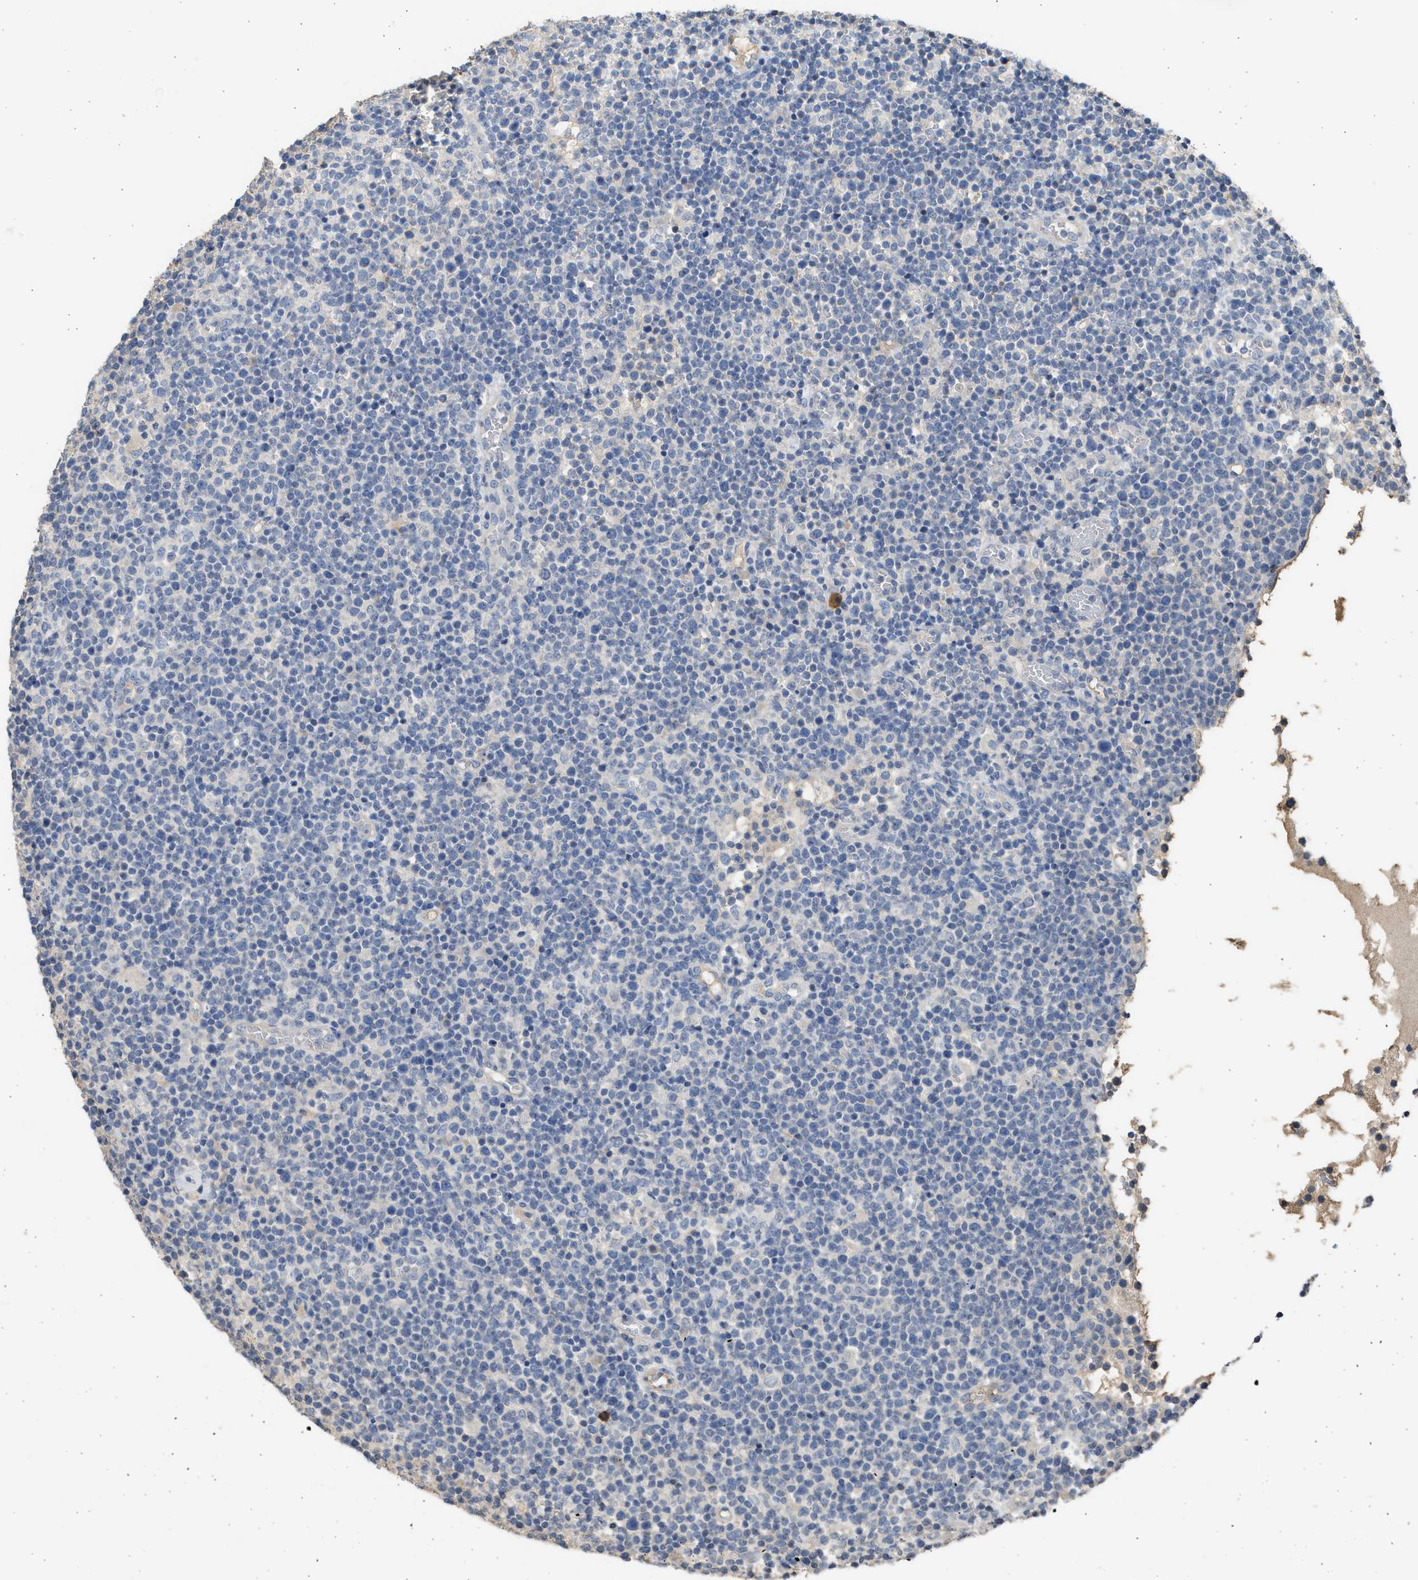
{"staining": {"intensity": "negative", "quantity": "none", "location": "none"}, "tissue": "lymphoma", "cell_type": "Tumor cells", "image_type": "cancer", "snomed": [{"axis": "morphology", "description": "Malignant lymphoma, non-Hodgkin's type, High grade"}, {"axis": "topography", "description": "Lymph node"}], "caption": "This is an immunohistochemistry photomicrograph of high-grade malignant lymphoma, non-Hodgkin's type. There is no staining in tumor cells.", "gene": "SULT2A1", "patient": {"sex": "male", "age": 61}}